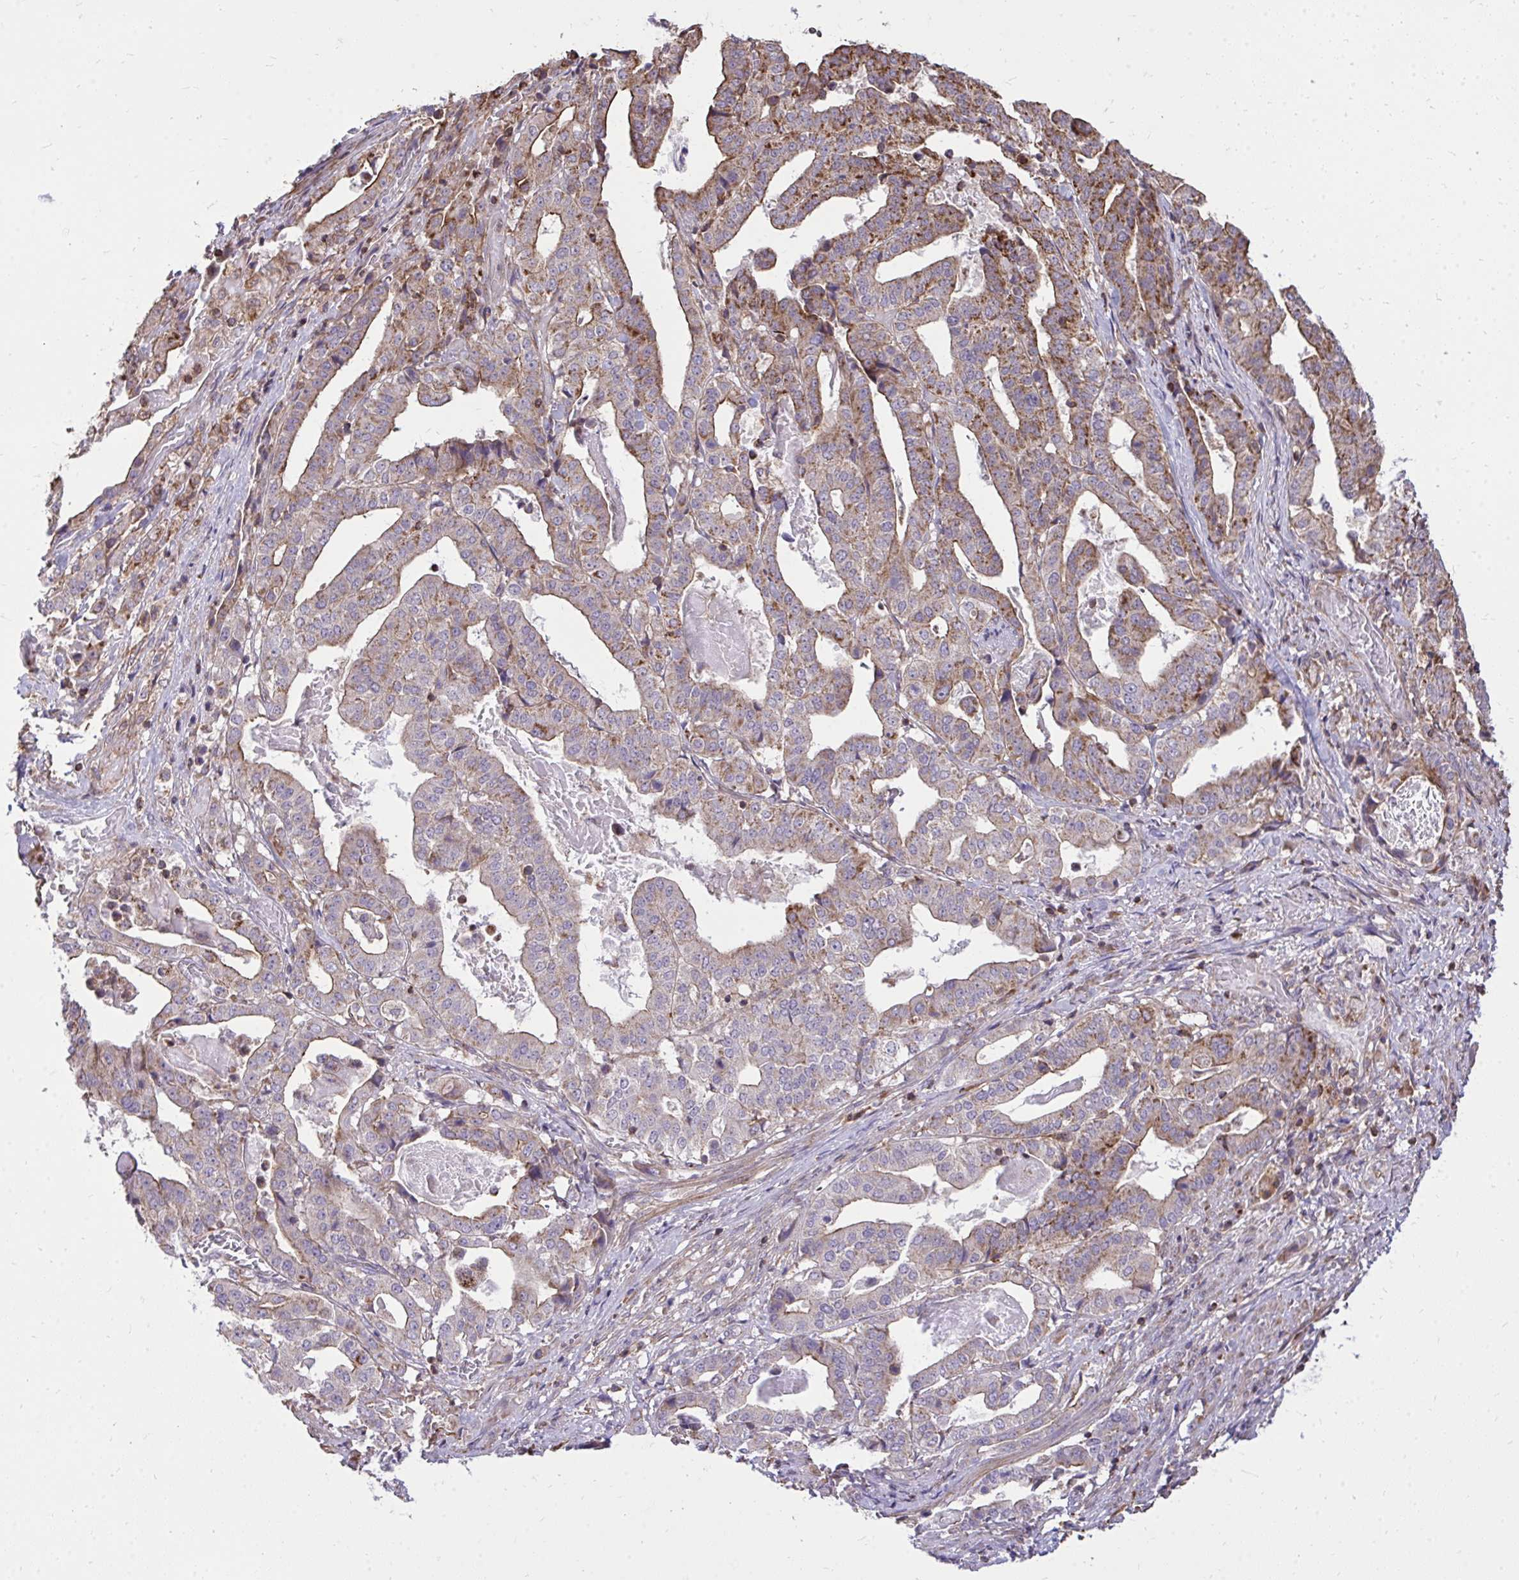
{"staining": {"intensity": "moderate", "quantity": "25%-75%", "location": "cytoplasmic/membranous"}, "tissue": "stomach cancer", "cell_type": "Tumor cells", "image_type": "cancer", "snomed": [{"axis": "morphology", "description": "Adenocarcinoma, NOS"}, {"axis": "topography", "description": "Stomach"}], "caption": "Brown immunohistochemical staining in human stomach adenocarcinoma exhibits moderate cytoplasmic/membranous positivity in approximately 25%-75% of tumor cells.", "gene": "SLC7A5", "patient": {"sex": "male", "age": 48}}